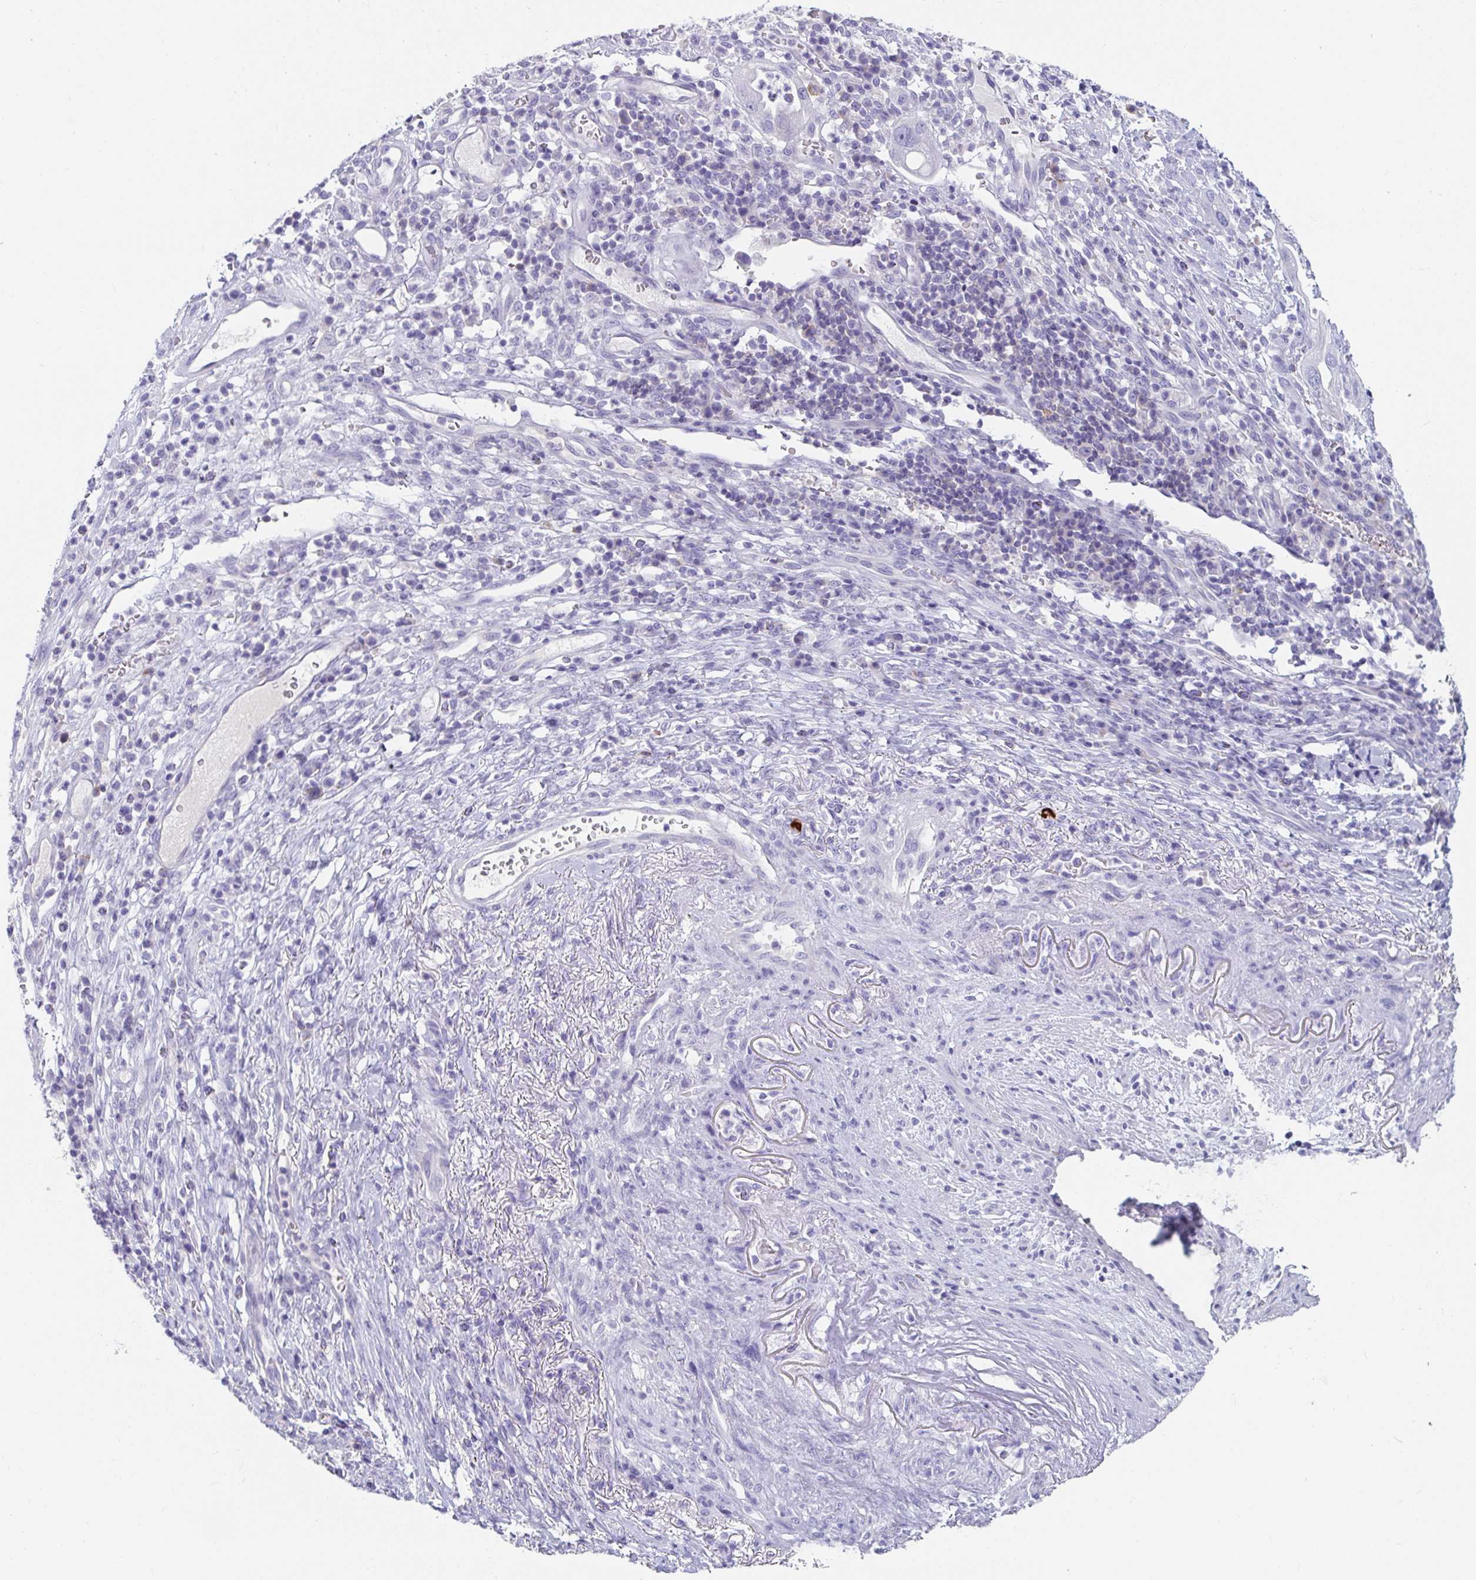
{"staining": {"intensity": "negative", "quantity": "none", "location": "none"}, "tissue": "pancreatic cancer", "cell_type": "Tumor cells", "image_type": "cancer", "snomed": [{"axis": "morphology", "description": "Adenocarcinoma, NOS"}, {"axis": "topography", "description": "Pancreas"}], "caption": "Immunohistochemistry (IHC) of human pancreatic cancer (adenocarcinoma) demonstrates no staining in tumor cells.", "gene": "PLA2G1B", "patient": {"sex": "male", "age": 44}}